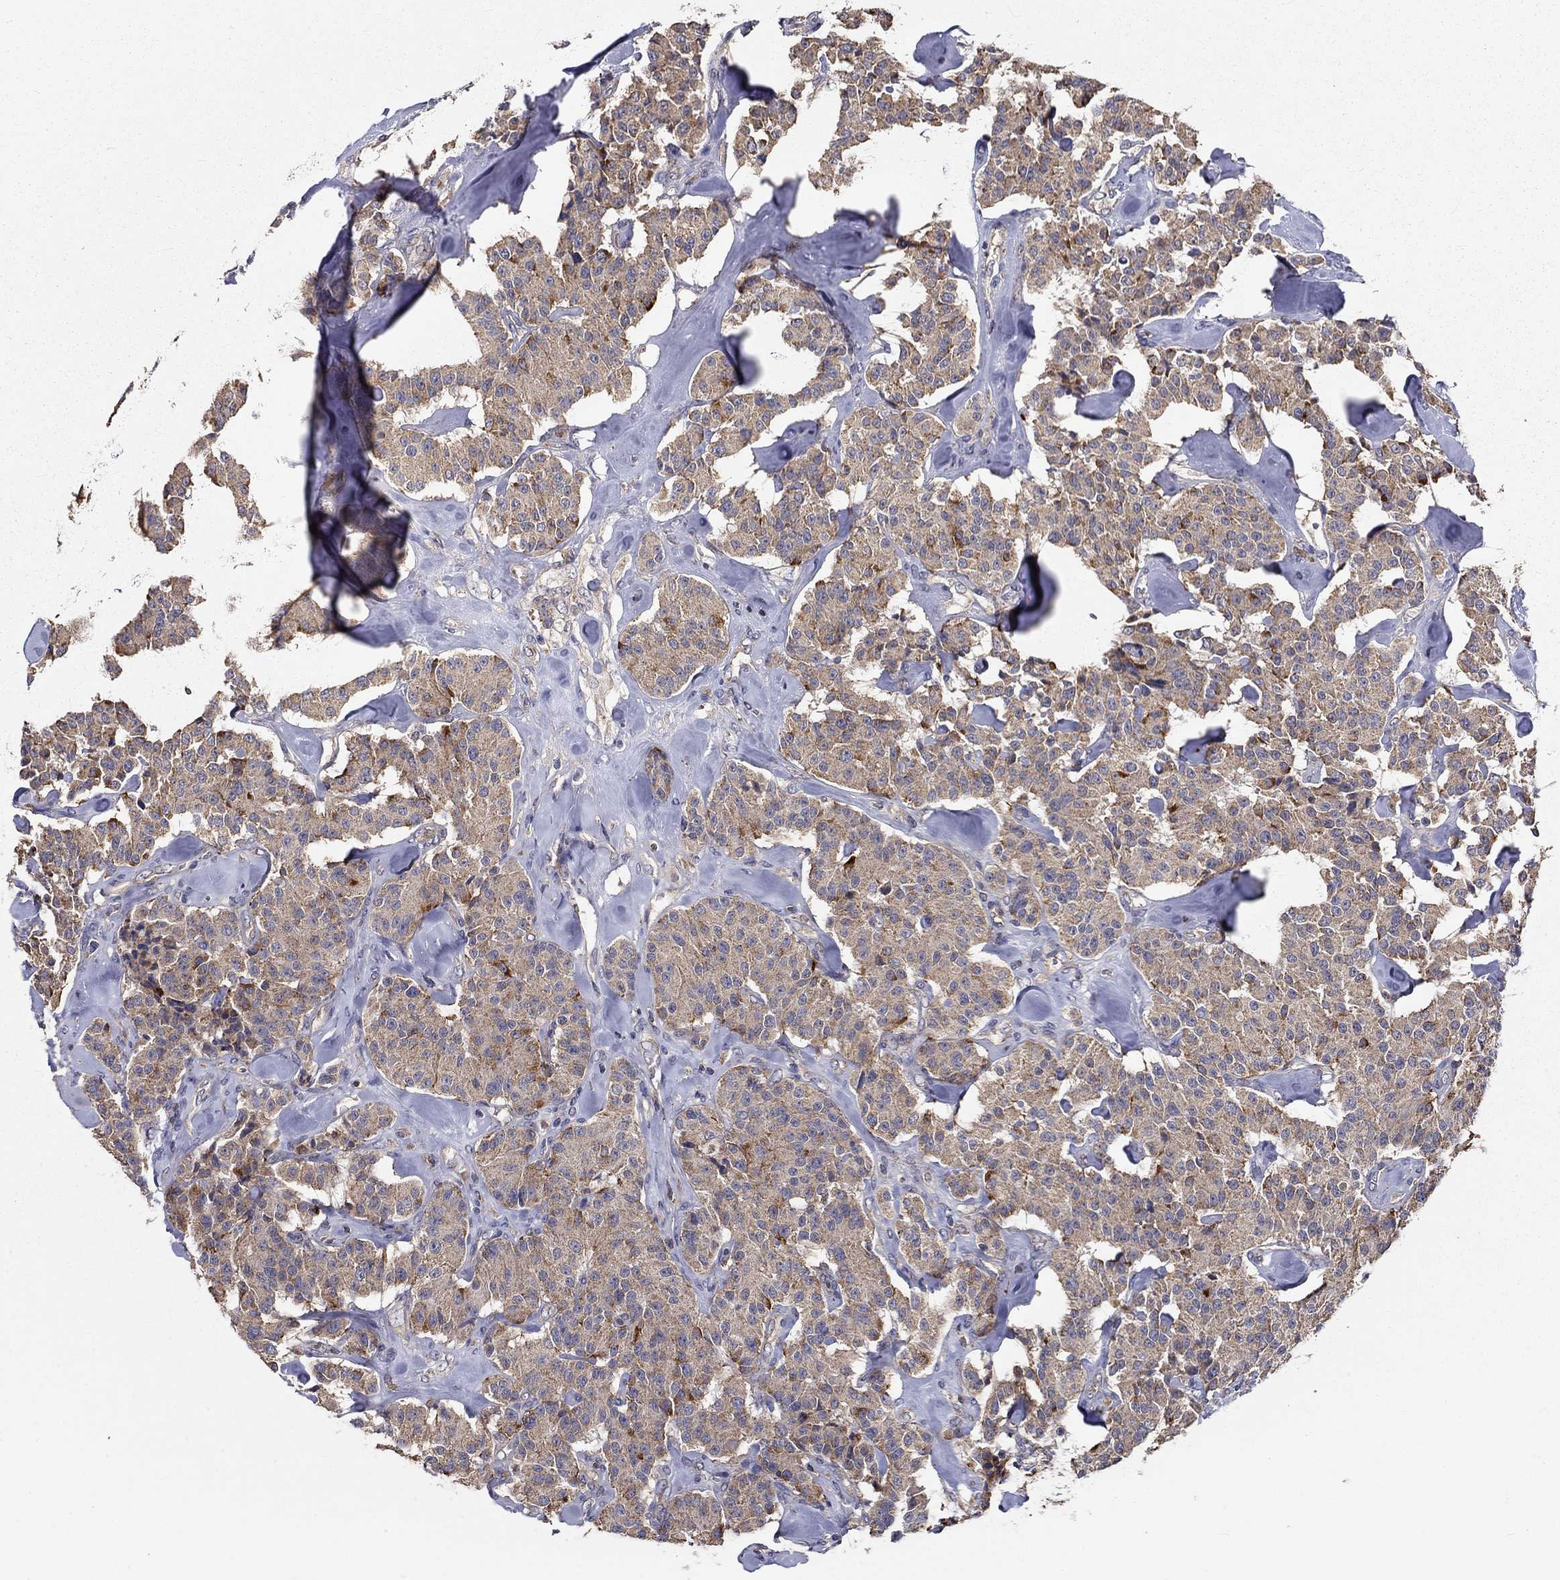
{"staining": {"intensity": "weak", "quantity": ">75%", "location": "cytoplasmic/membranous"}, "tissue": "carcinoid", "cell_type": "Tumor cells", "image_type": "cancer", "snomed": [{"axis": "morphology", "description": "Carcinoid, malignant, NOS"}, {"axis": "topography", "description": "Pancreas"}], "caption": "Carcinoid (malignant) stained with a protein marker reveals weak staining in tumor cells.", "gene": "ALDH4A1", "patient": {"sex": "male", "age": 41}}